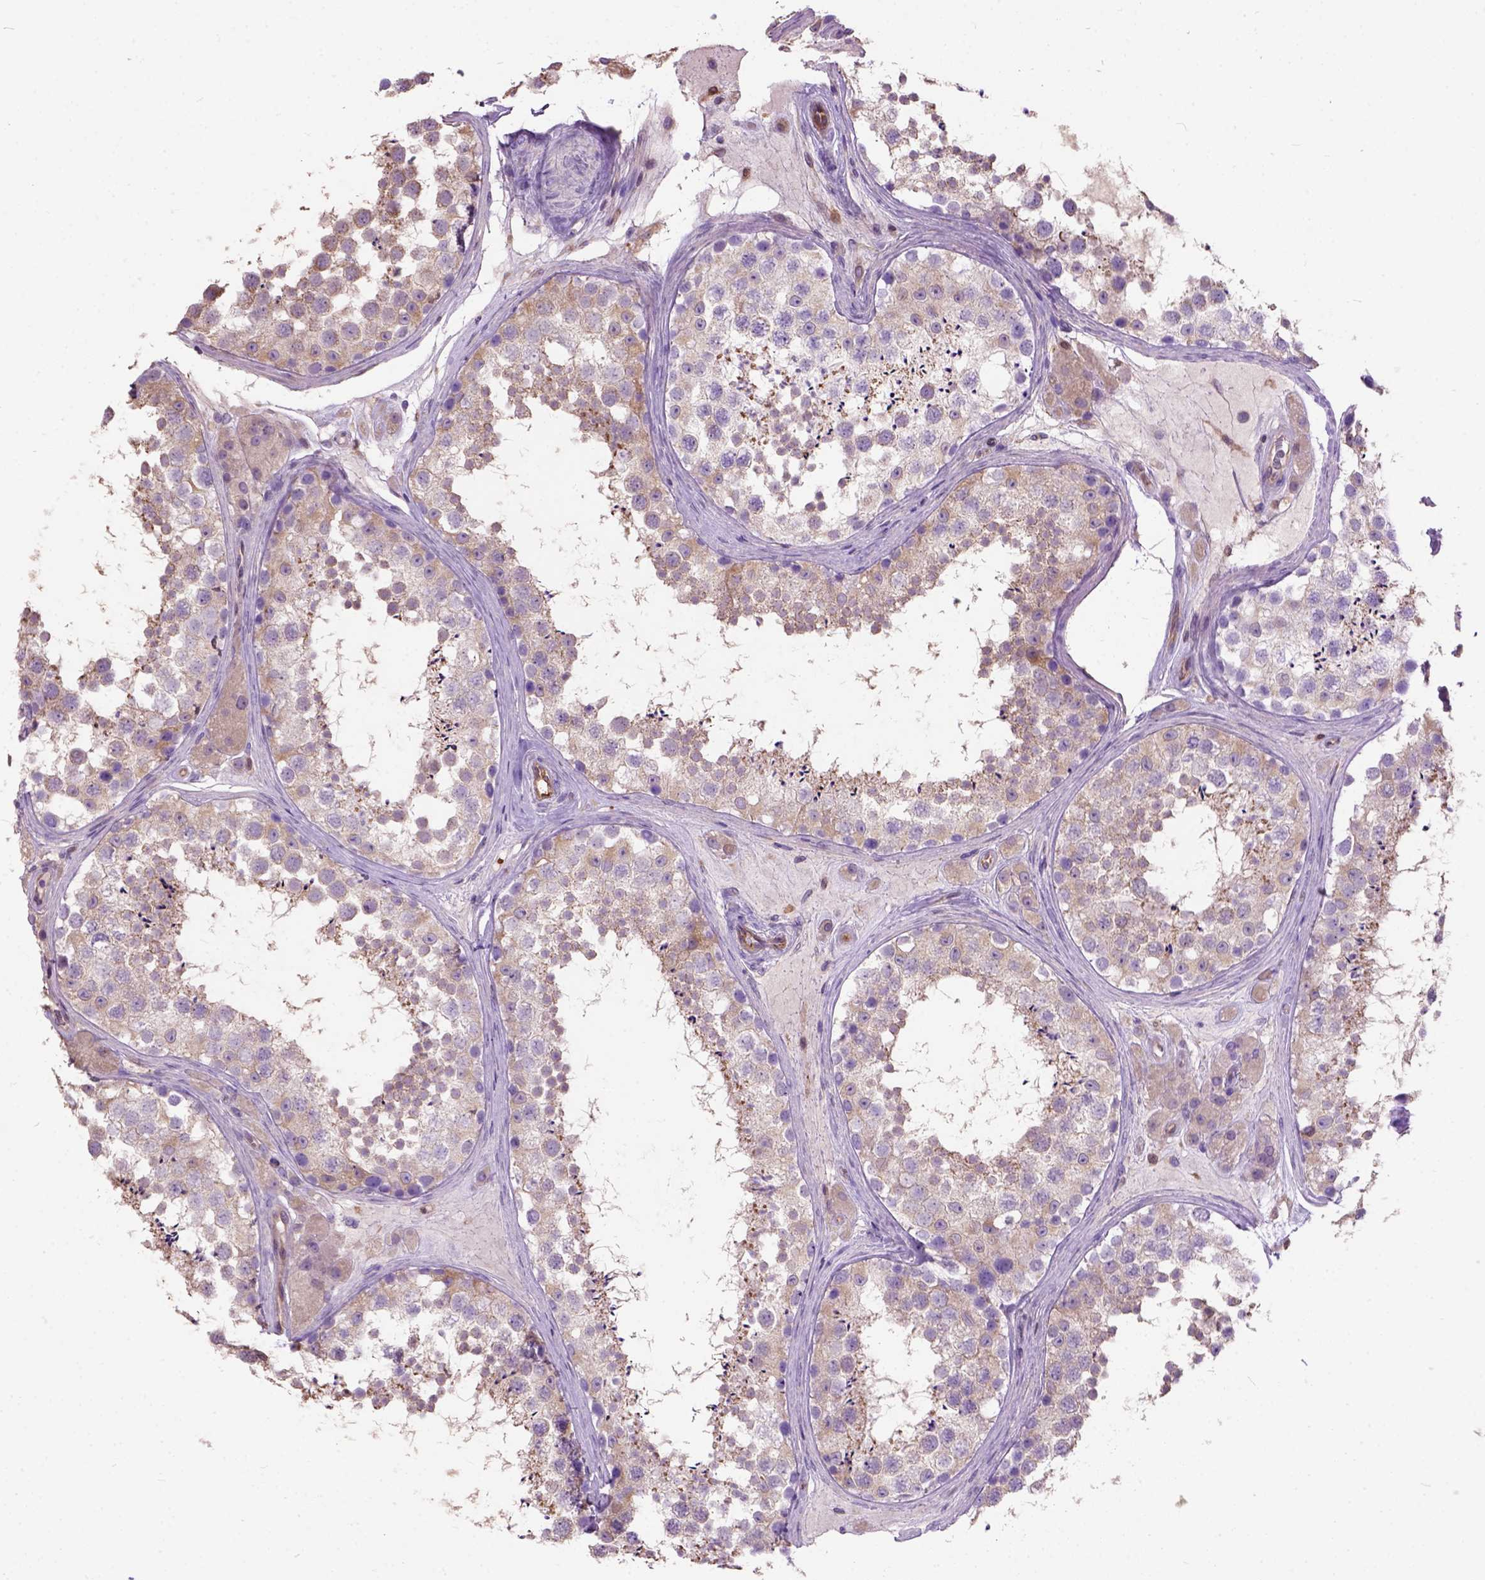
{"staining": {"intensity": "moderate", "quantity": ">75%", "location": "cytoplasmic/membranous"}, "tissue": "testis", "cell_type": "Cells in seminiferous ducts", "image_type": "normal", "snomed": [{"axis": "morphology", "description": "Normal tissue, NOS"}, {"axis": "topography", "description": "Testis"}], "caption": "Cells in seminiferous ducts exhibit medium levels of moderate cytoplasmic/membranous positivity in approximately >75% of cells in unremarkable human testis.", "gene": "SEMA4F", "patient": {"sex": "male", "age": 41}}